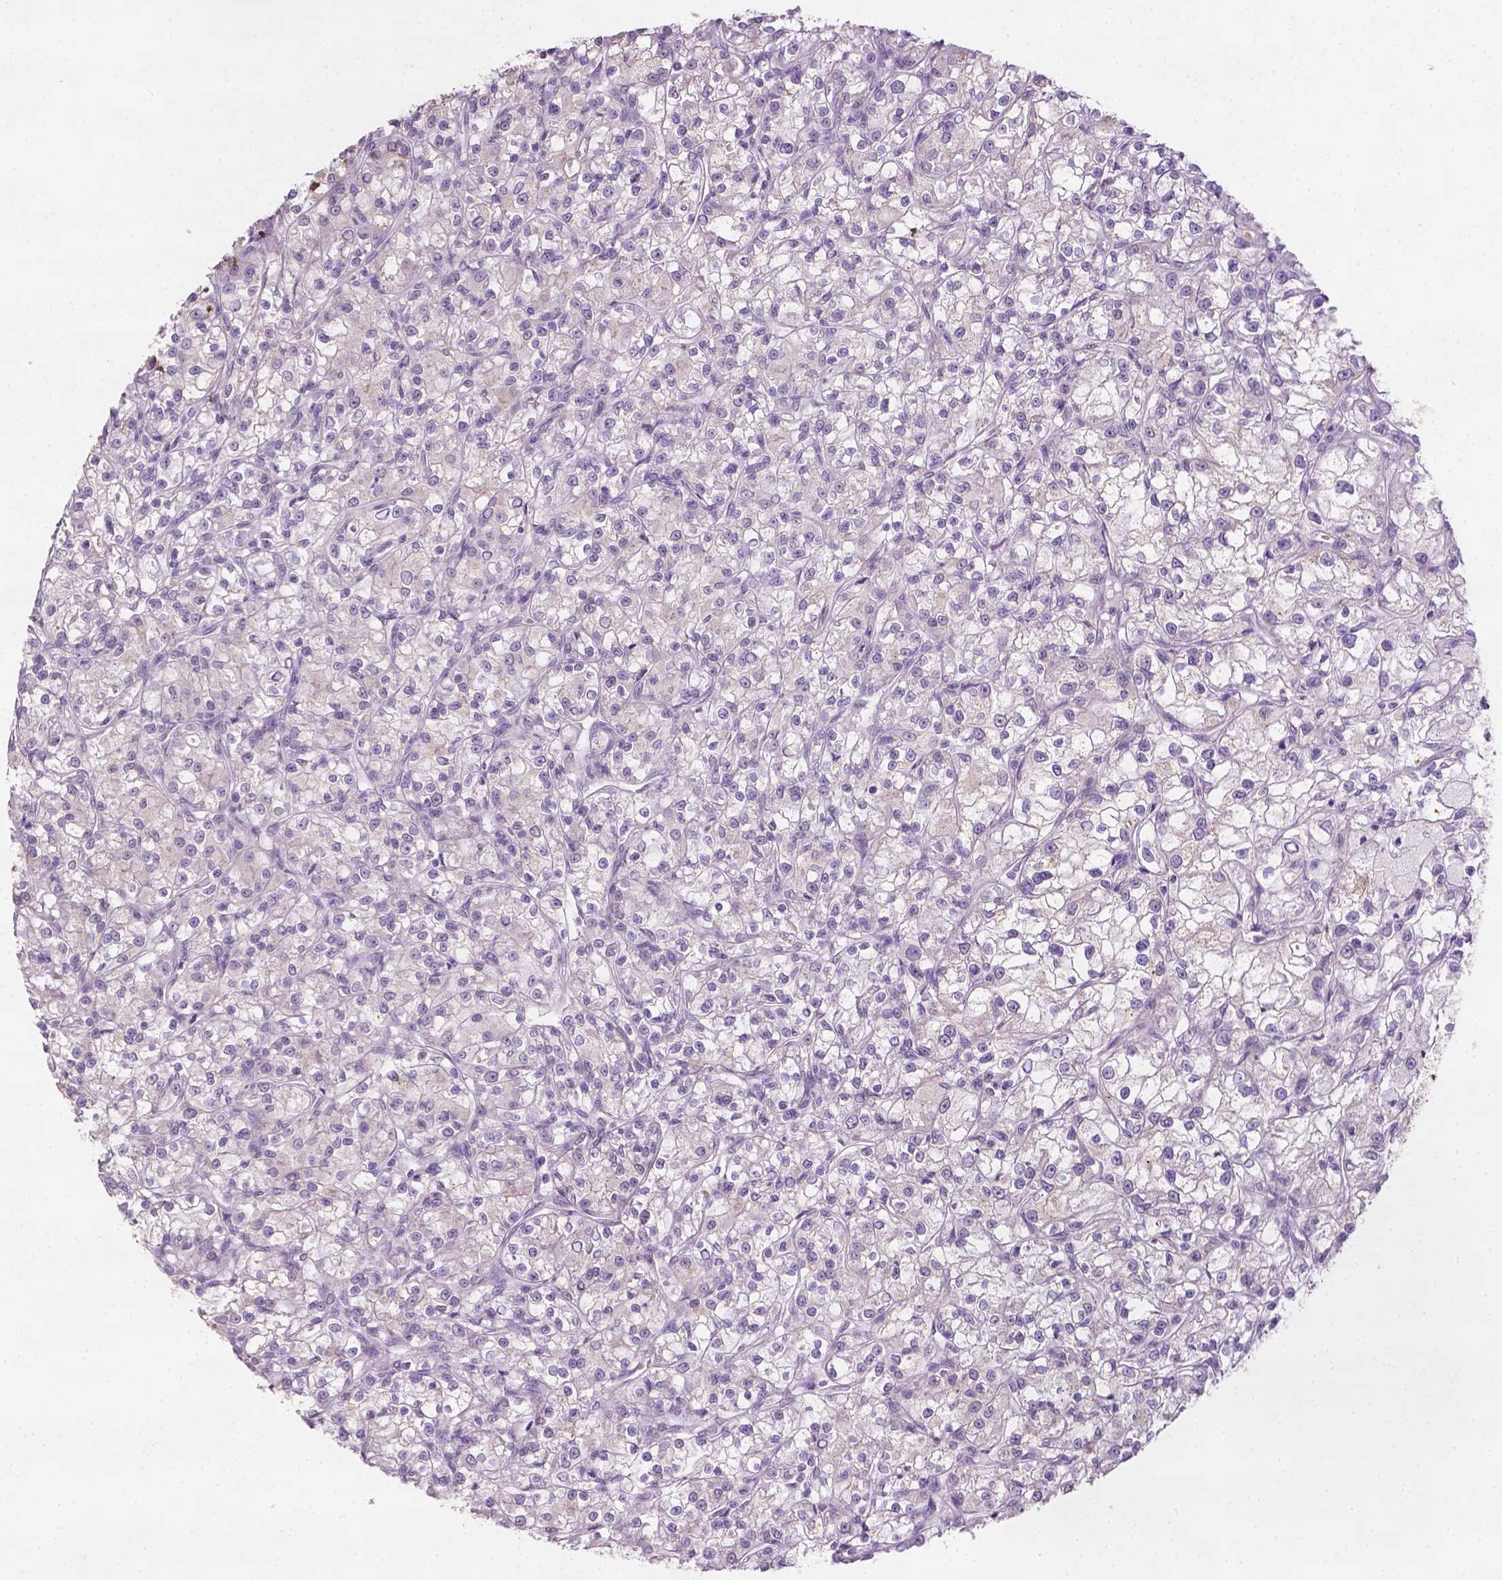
{"staining": {"intensity": "negative", "quantity": "none", "location": "none"}, "tissue": "renal cancer", "cell_type": "Tumor cells", "image_type": "cancer", "snomed": [{"axis": "morphology", "description": "Adenocarcinoma, NOS"}, {"axis": "topography", "description": "Kidney"}], "caption": "Tumor cells are negative for protein expression in human adenocarcinoma (renal). Nuclei are stained in blue.", "gene": "DLG2", "patient": {"sex": "female", "age": 59}}